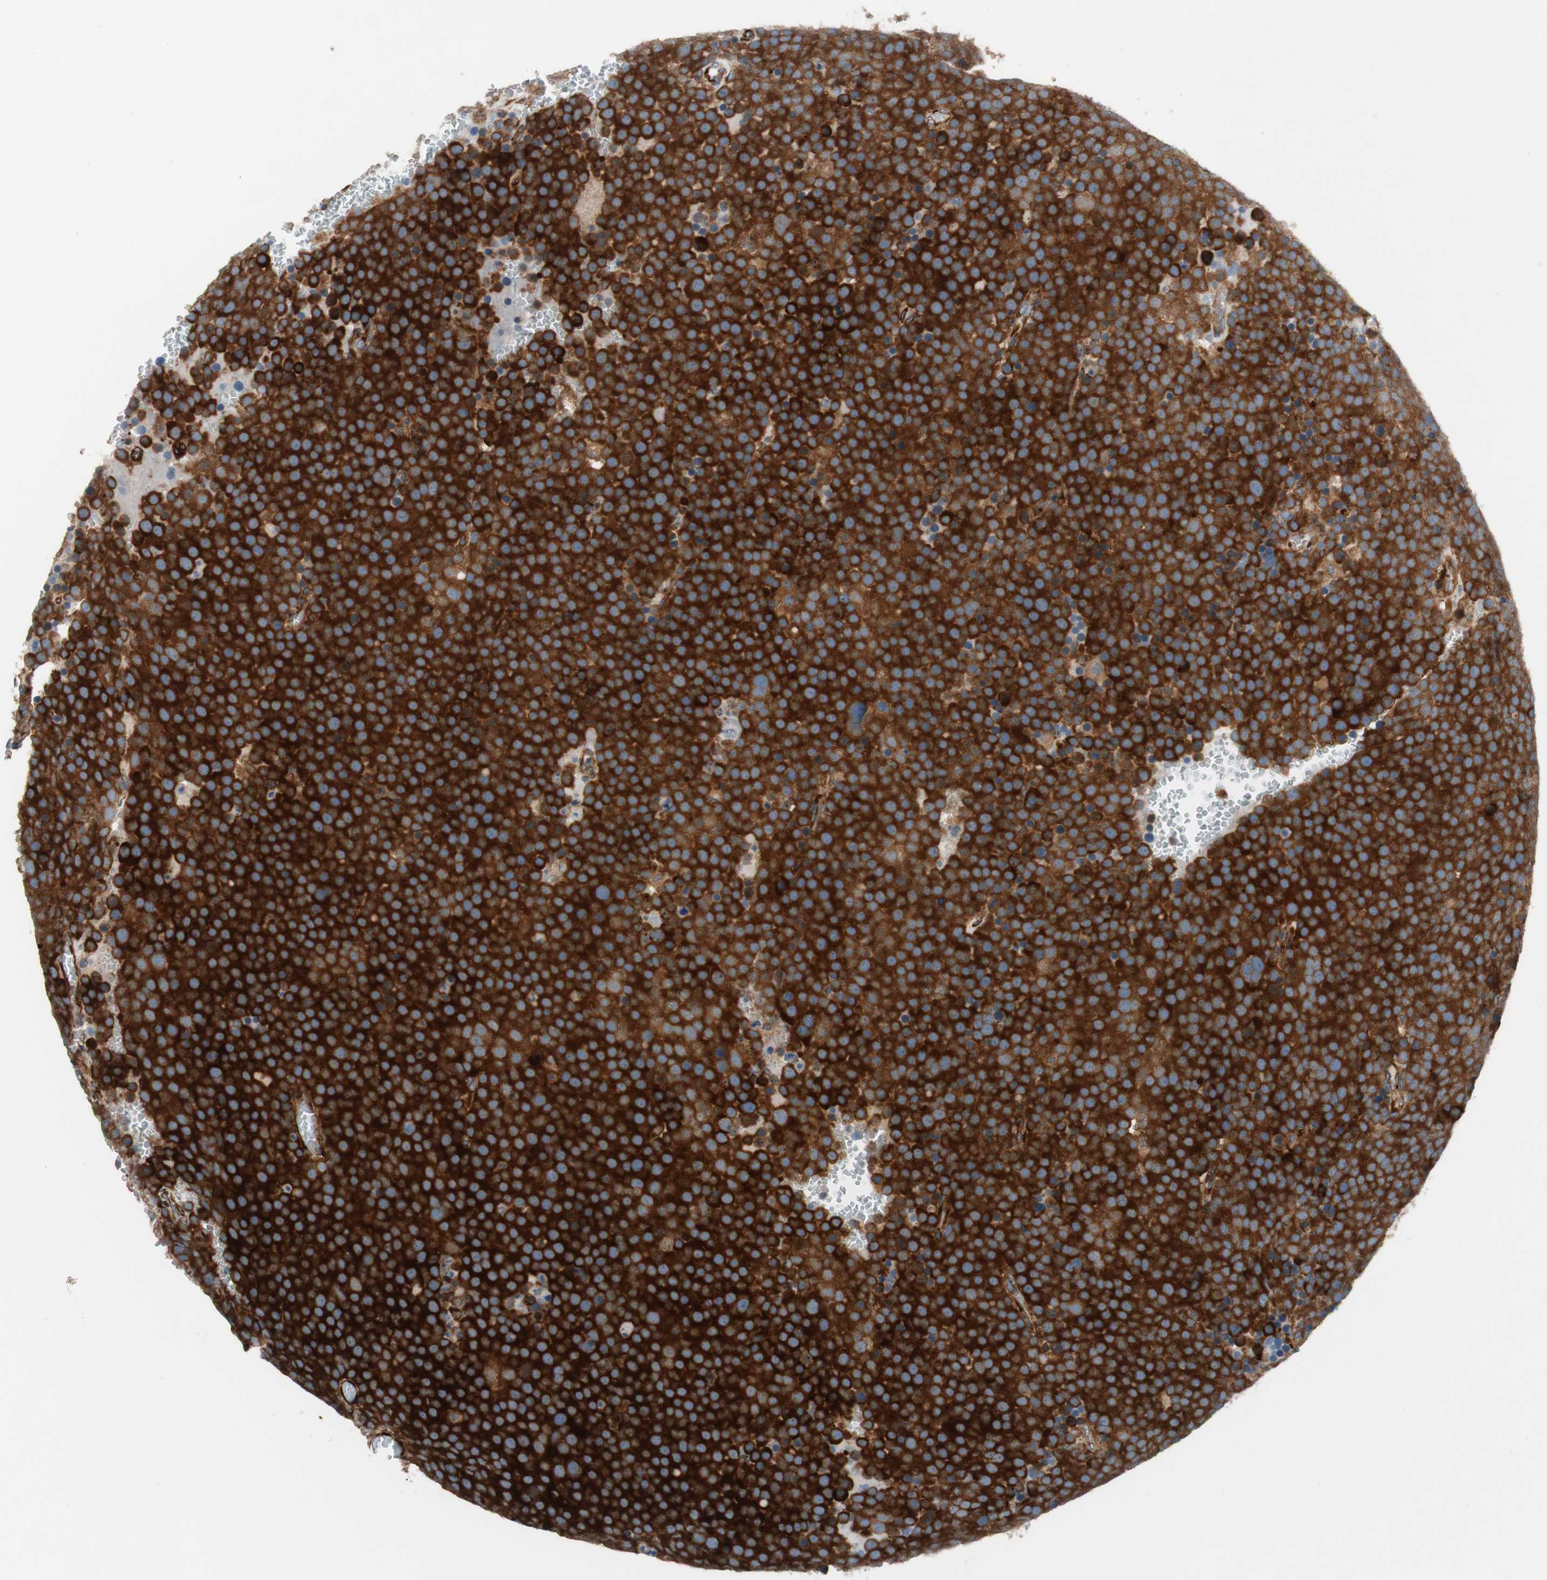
{"staining": {"intensity": "strong", "quantity": ">75%", "location": "cytoplasmic/membranous"}, "tissue": "testis cancer", "cell_type": "Tumor cells", "image_type": "cancer", "snomed": [{"axis": "morphology", "description": "Seminoma, NOS"}, {"axis": "topography", "description": "Testis"}], "caption": "IHC of human seminoma (testis) exhibits high levels of strong cytoplasmic/membranous expression in about >75% of tumor cells.", "gene": "CCN4", "patient": {"sex": "male", "age": 71}}